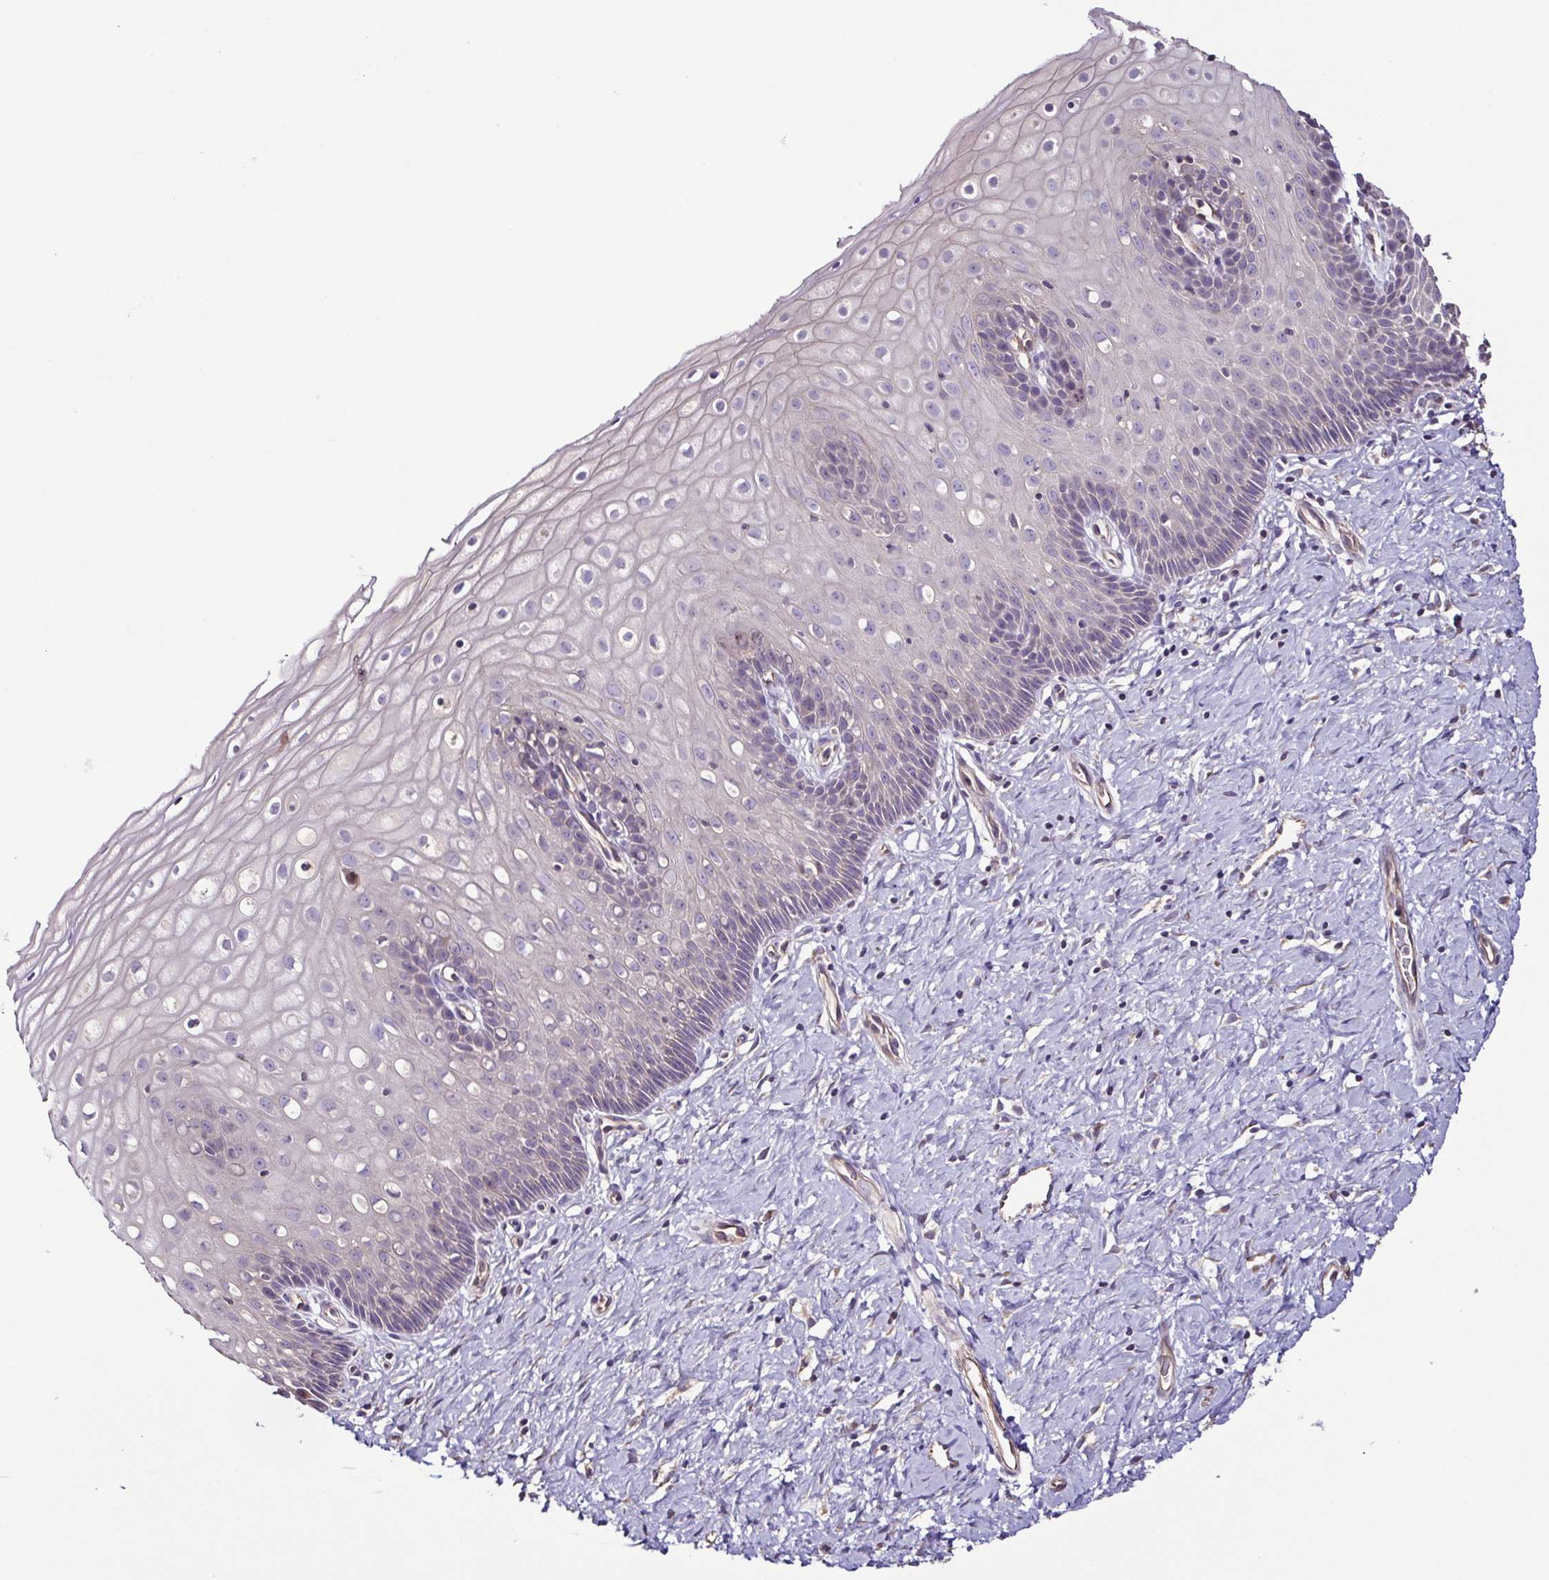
{"staining": {"intensity": "negative", "quantity": "none", "location": "none"}, "tissue": "cervix", "cell_type": "Glandular cells", "image_type": "normal", "snomed": [{"axis": "morphology", "description": "Normal tissue, NOS"}, {"axis": "topography", "description": "Cervix"}], "caption": "IHC of benign cervix exhibits no positivity in glandular cells.", "gene": "LMOD2", "patient": {"sex": "female", "age": 37}}